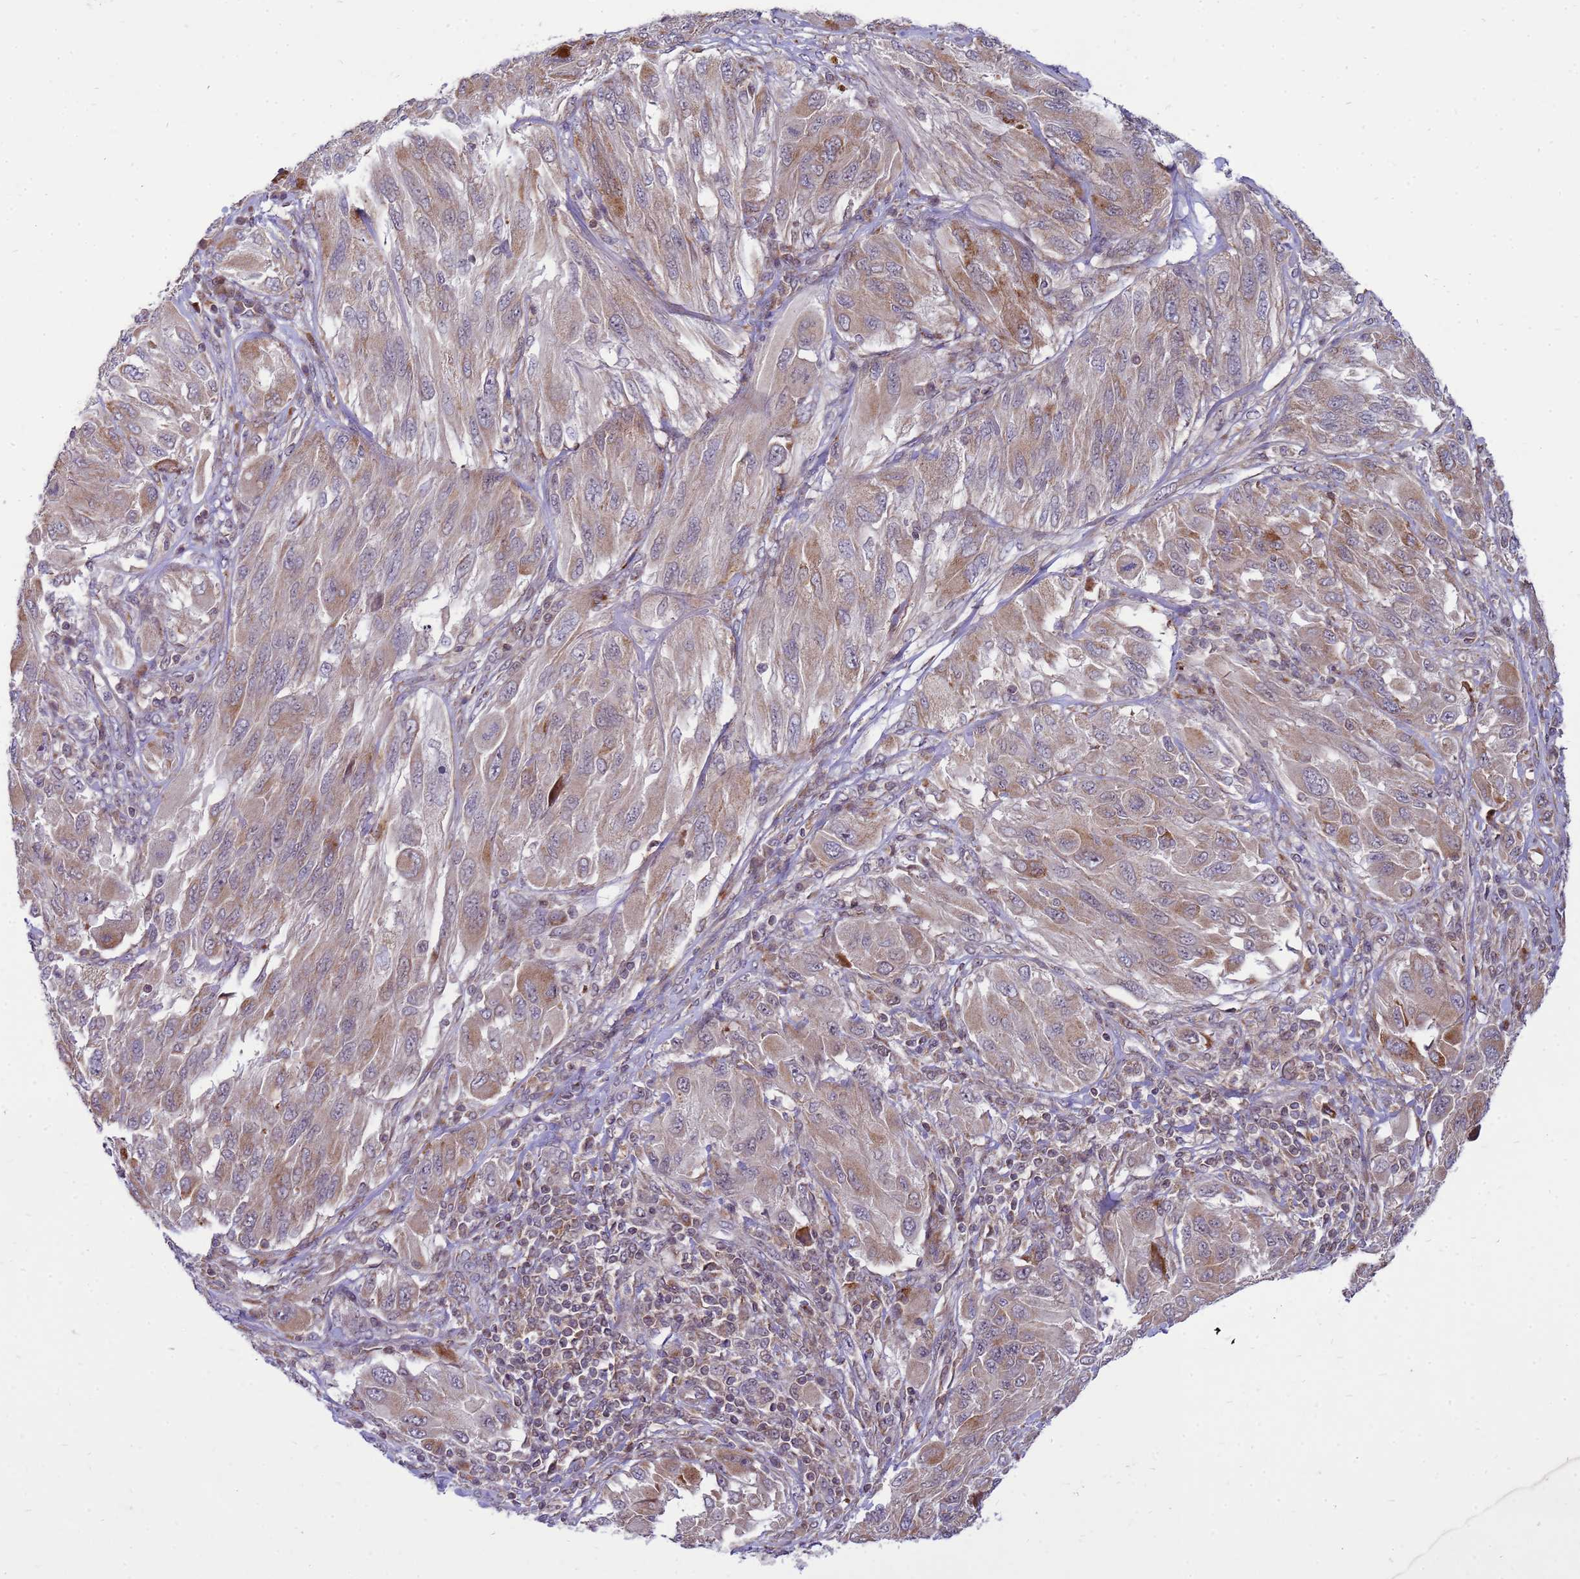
{"staining": {"intensity": "weak", "quantity": ">75%", "location": "cytoplasmic/membranous"}, "tissue": "melanoma", "cell_type": "Tumor cells", "image_type": "cancer", "snomed": [{"axis": "morphology", "description": "Malignant melanoma, NOS"}, {"axis": "topography", "description": "Skin"}], "caption": "Malignant melanoma stained for a protein (brown) displays weak cytoplasmic/membranous positive staining in approximately >75% of tumor cells.", "gene": "C12orf43", "patient": {"sex": "female", "age": 91}}